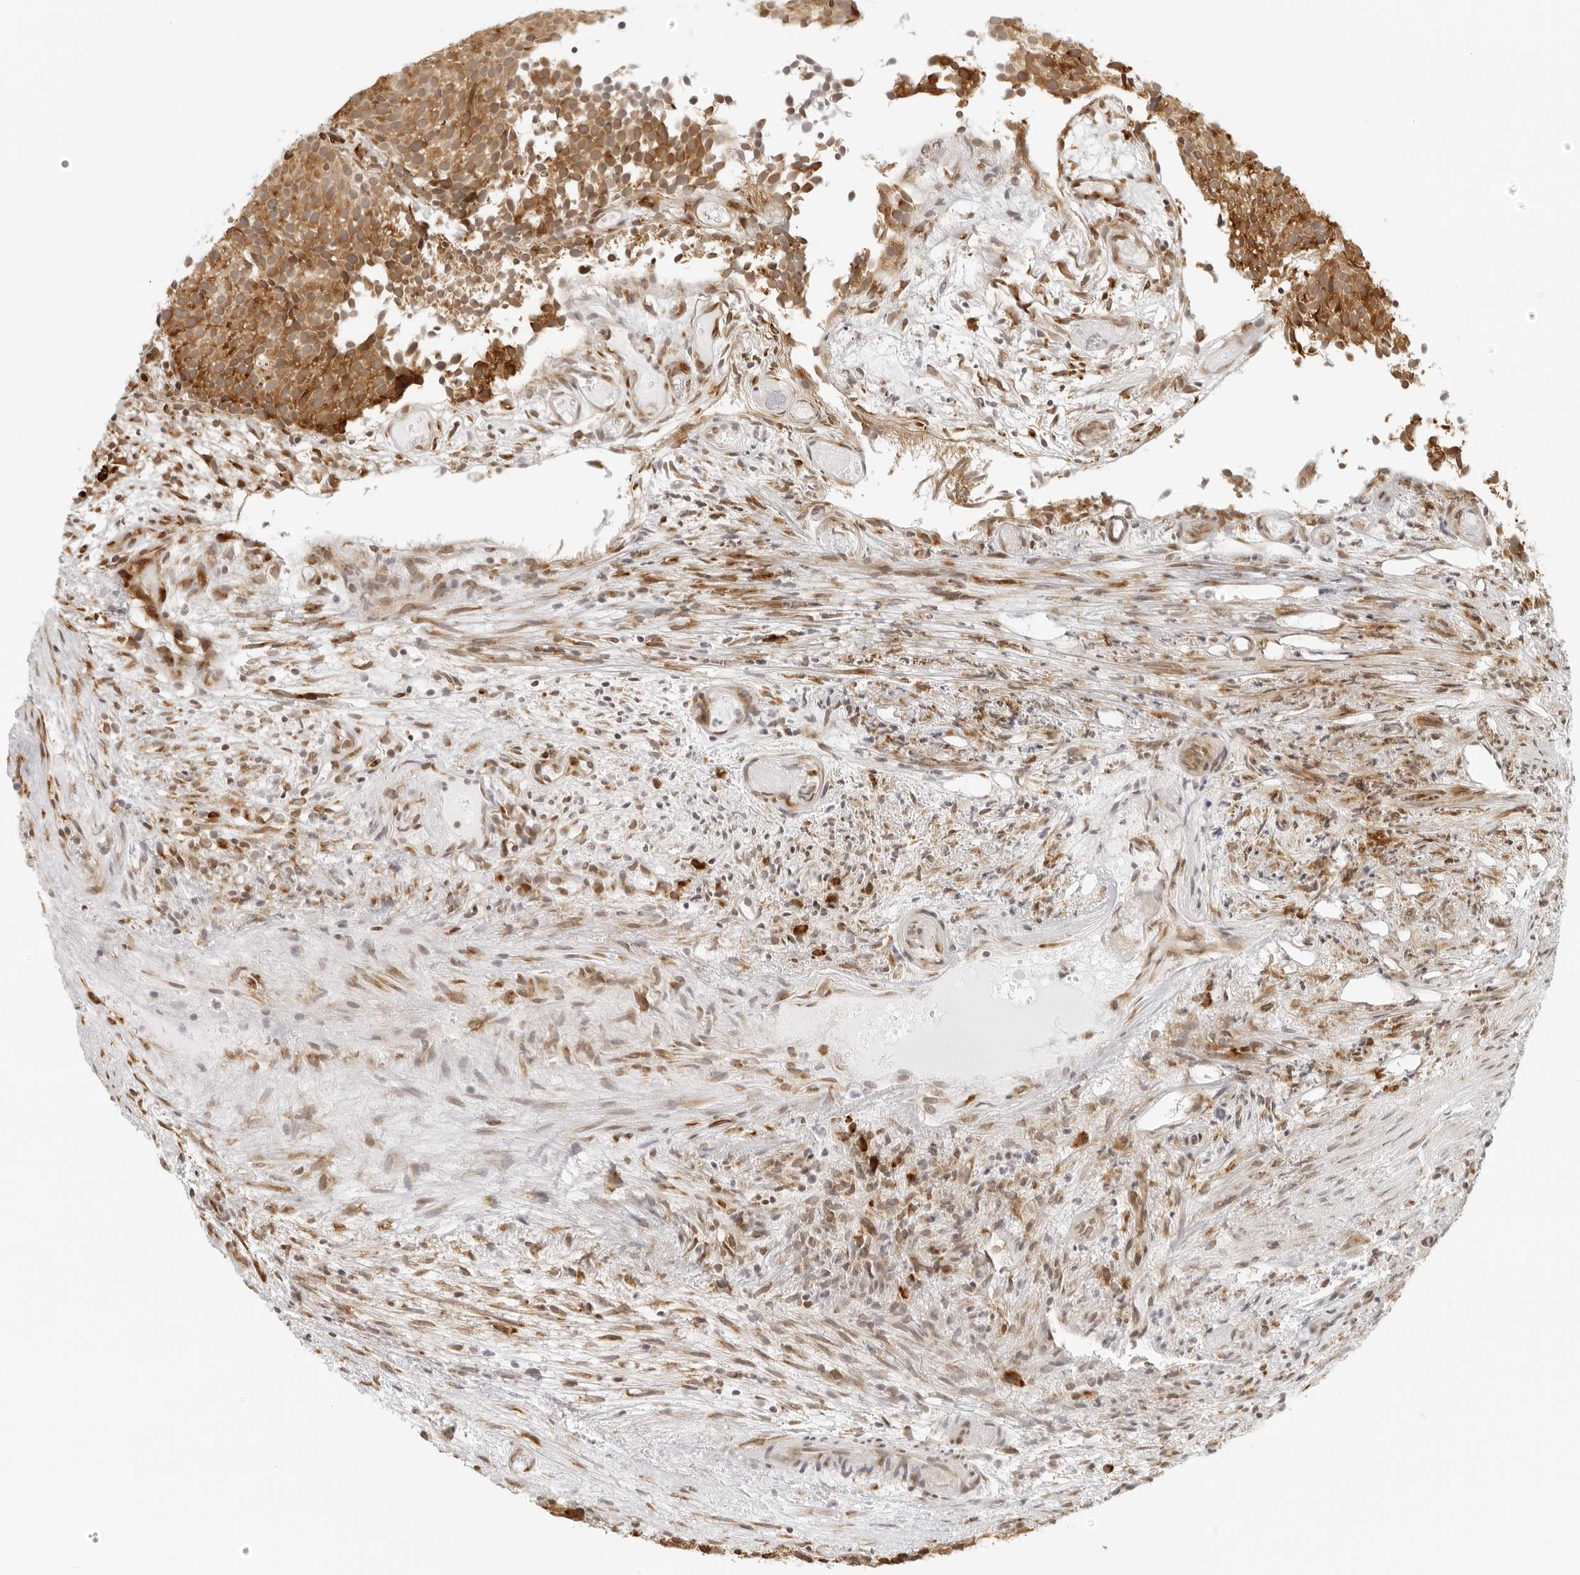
{"staining": {"intensity": "moderate", "quantity": ">75%", "location": "cytoplasmic/membranous"}, "tissue": "urothelial cancer", "cell_type": "Tumor cells", "image_type": "cancer", "snomed": [{"axis": "morphology", "description": "Urothelial carcinoma, Low grade"}, {"axis": "topography", "description": "Urinary bladder"}], "caption": "A brown stain shows moderate cytoplasmic/membranous positivity of a protein in human low-grade urothelial carcinoma tumor cells.", "gene": "EIF4G1", "patient": {"sex": "male", "age": 86}}